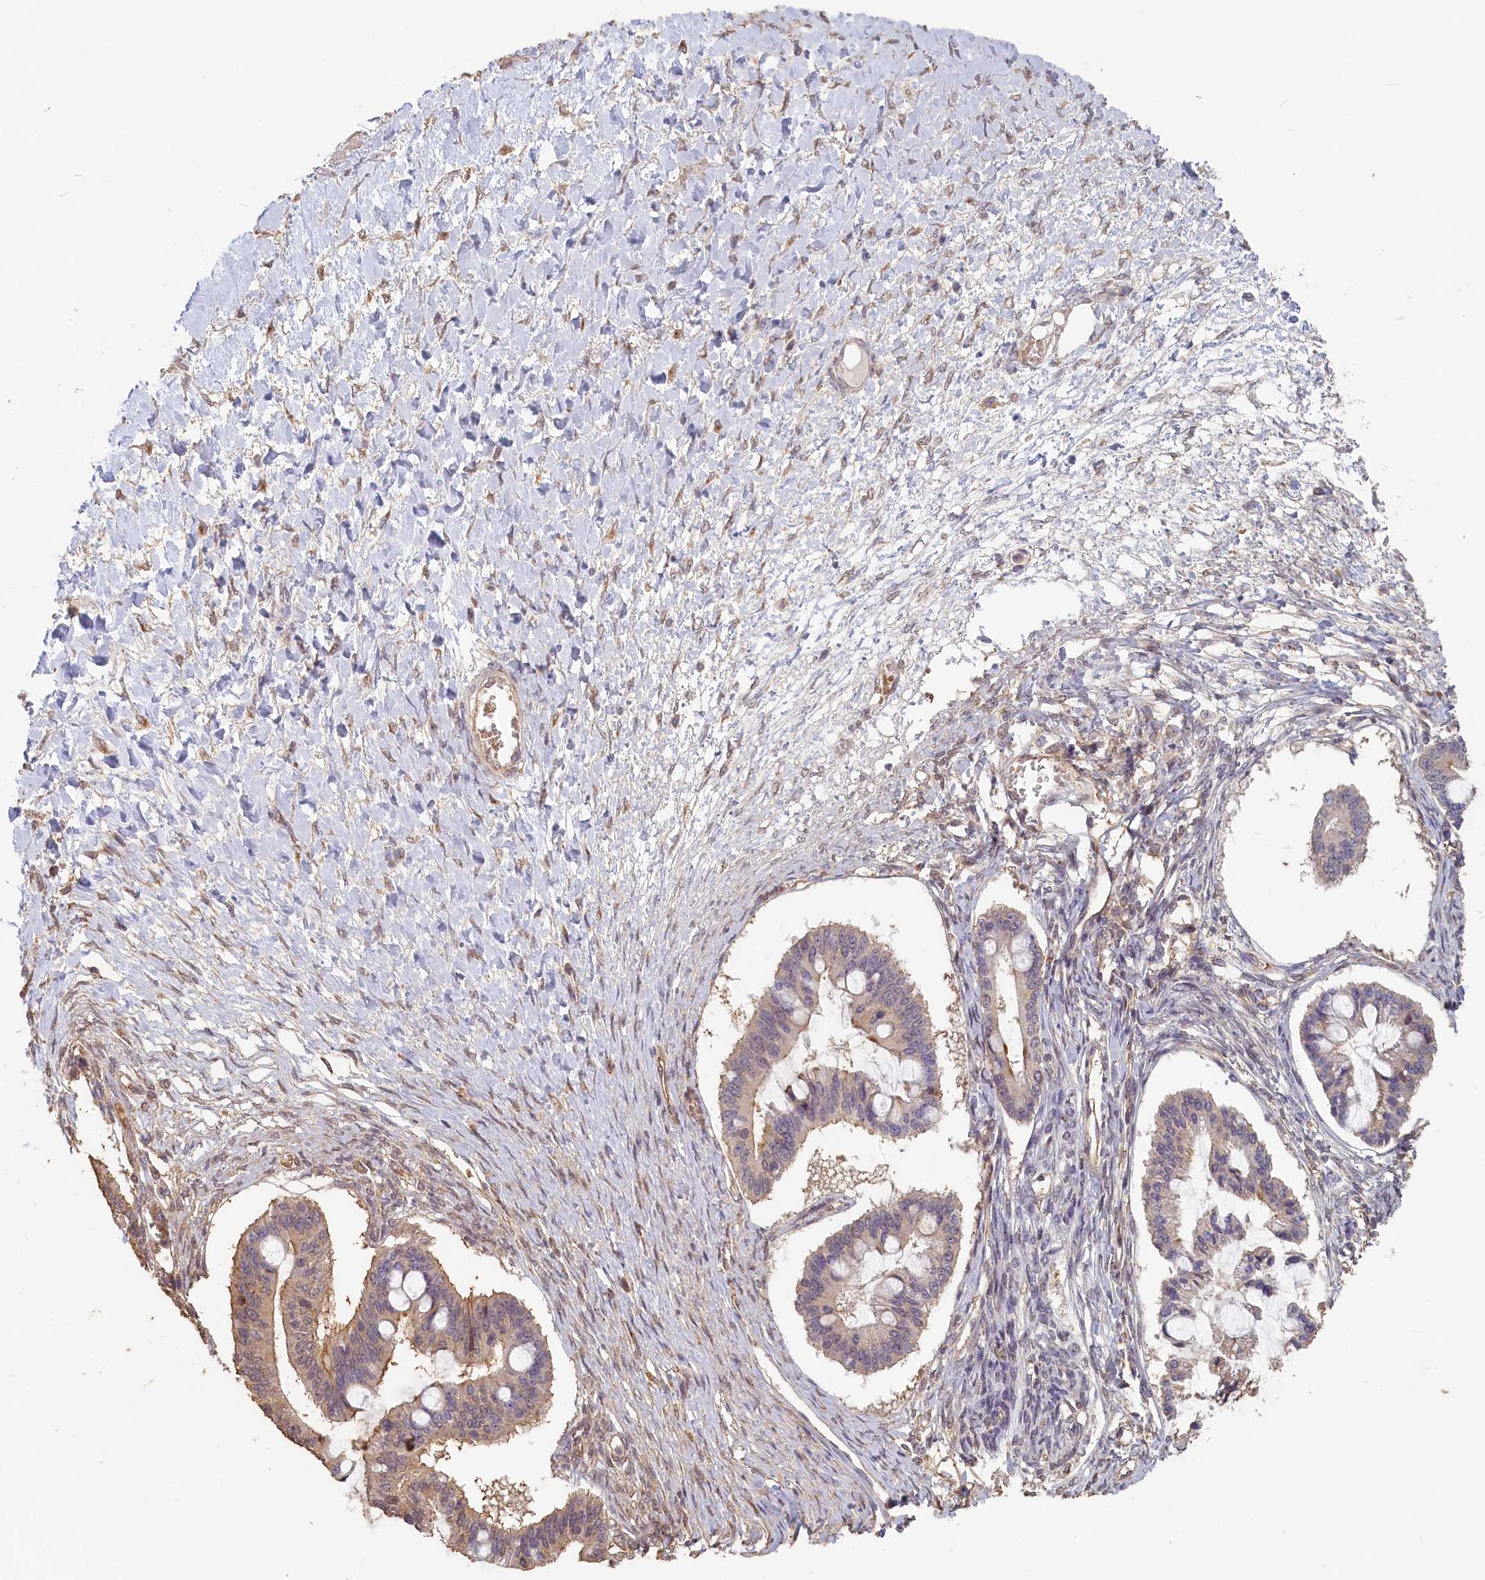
{"staining": {"intensity": "weak", "quantity": "<25%", "location": "cytoplasmic/membranous"}, "tissue": "ovarian cancer", "cell_type": "Tumor cells", "image_type": "cancer", "snomed": [{"axis": "morphology", "description": "Cystadenocarcinoma, mucinous, NOS"}, {"axis": "topography", "description": "Ovary"}], "caption": "The image reveals no significant expression in tumor cells of ovarian cancer (mucinous cystadenocarcinoma).", "gene": "STX16", "patient": {"sex": "female", "age": 73}}